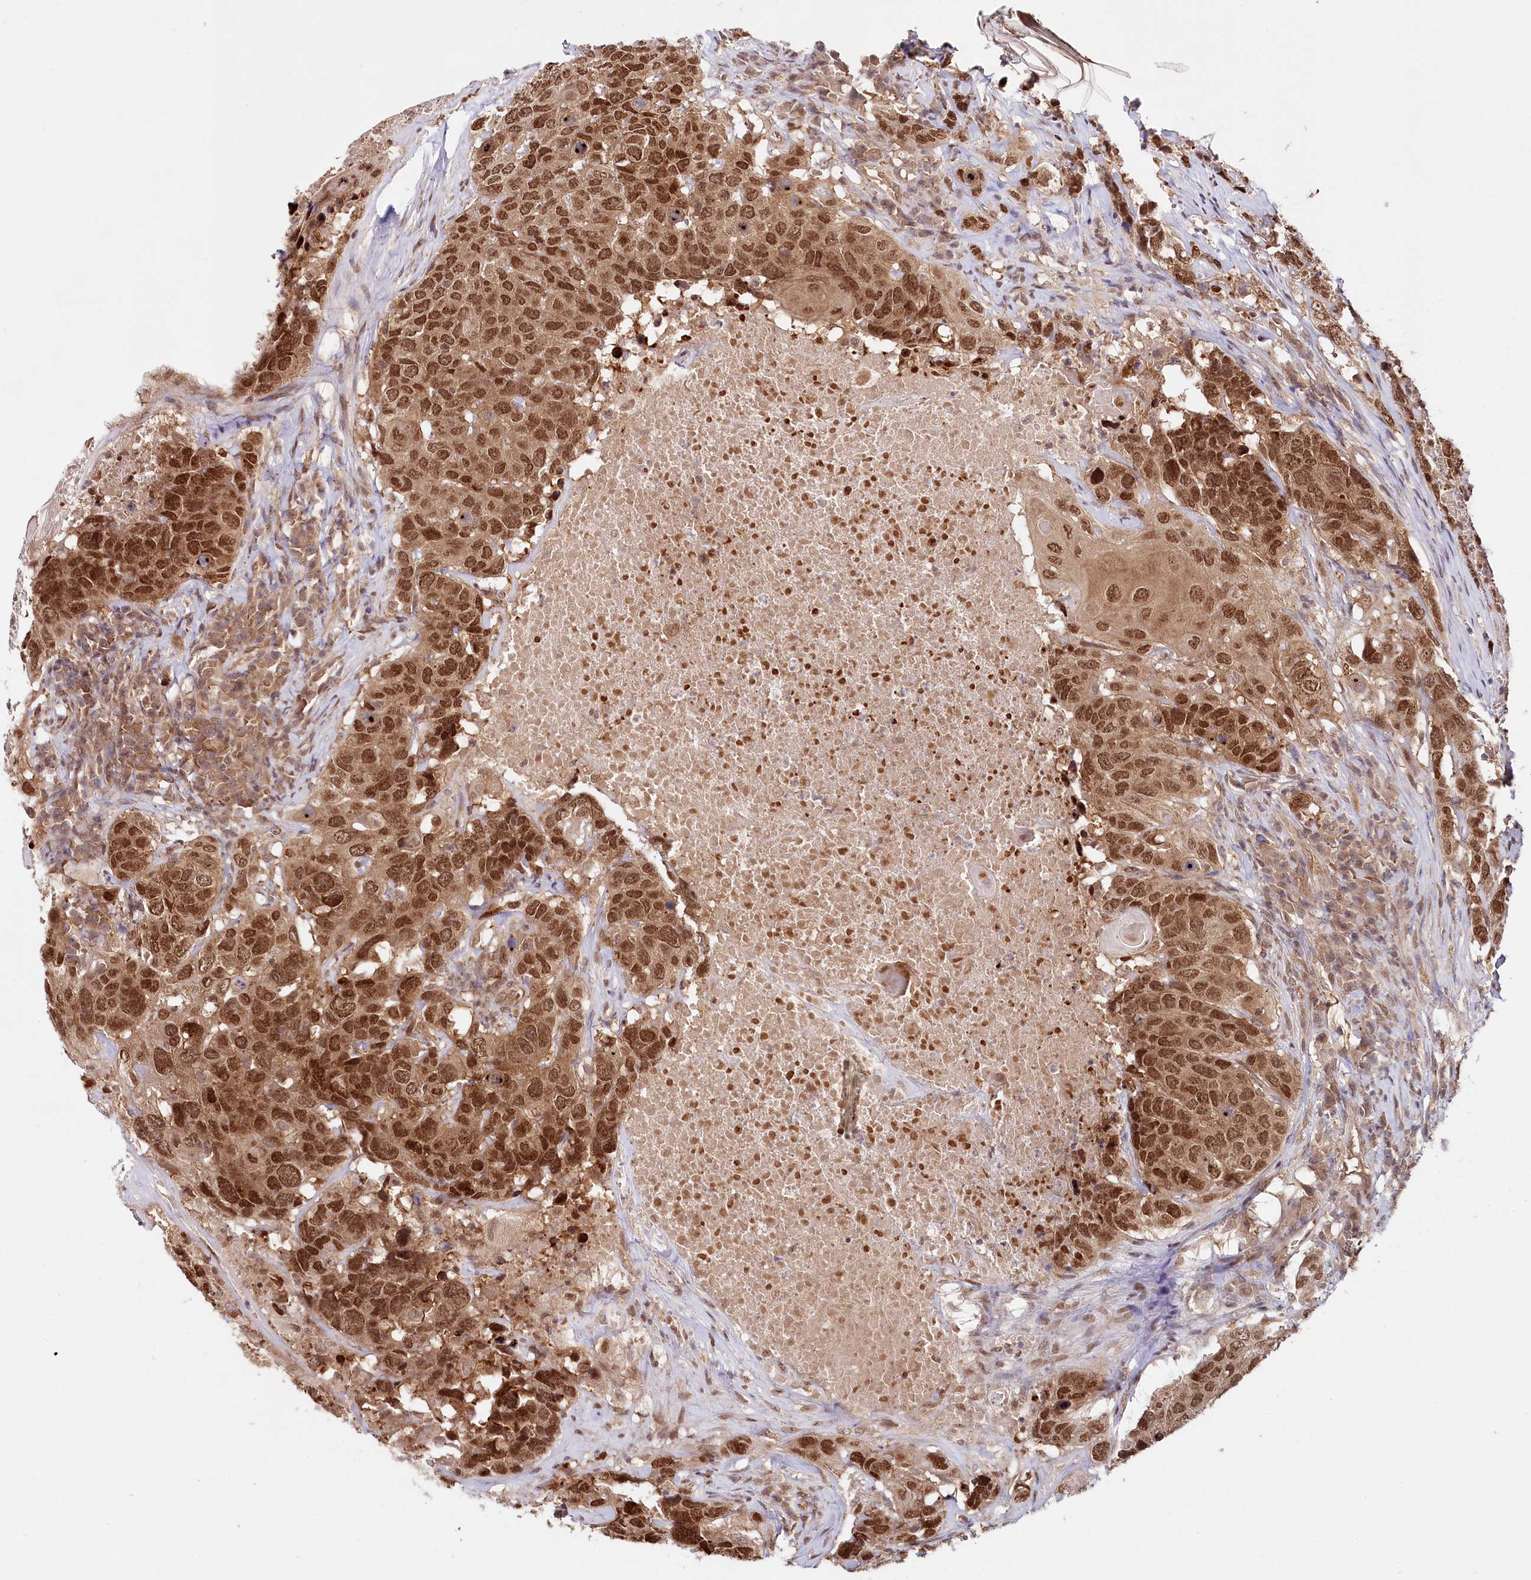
{"staining": {"intensity": "strong", "quantity": ">75%", "location": "cytoplasmic/membranous,nuclear"}, "tissue": "head and neck cancer", "cell_type": "Tumor cells", "image_type": "cancer", "snomed": [{"axis": "morphology", "description": "Squamous cell carcinoma, NOS"}, {"axis": "topography", "description": "Head-Neck"}], "caption": "Protein expression analysis of head and neck cancer (squamous cell carcinoma) displays strong cytoplasmic/membranous and nuclear expression in approximately >75% of tumor cells. (DAB (3,3'-diaminobenzidine) IHC, brown staining for protein, blue staining for nuclei).", "gene": "CCDC65", "patient": {"sex": "male", "age": 66}}